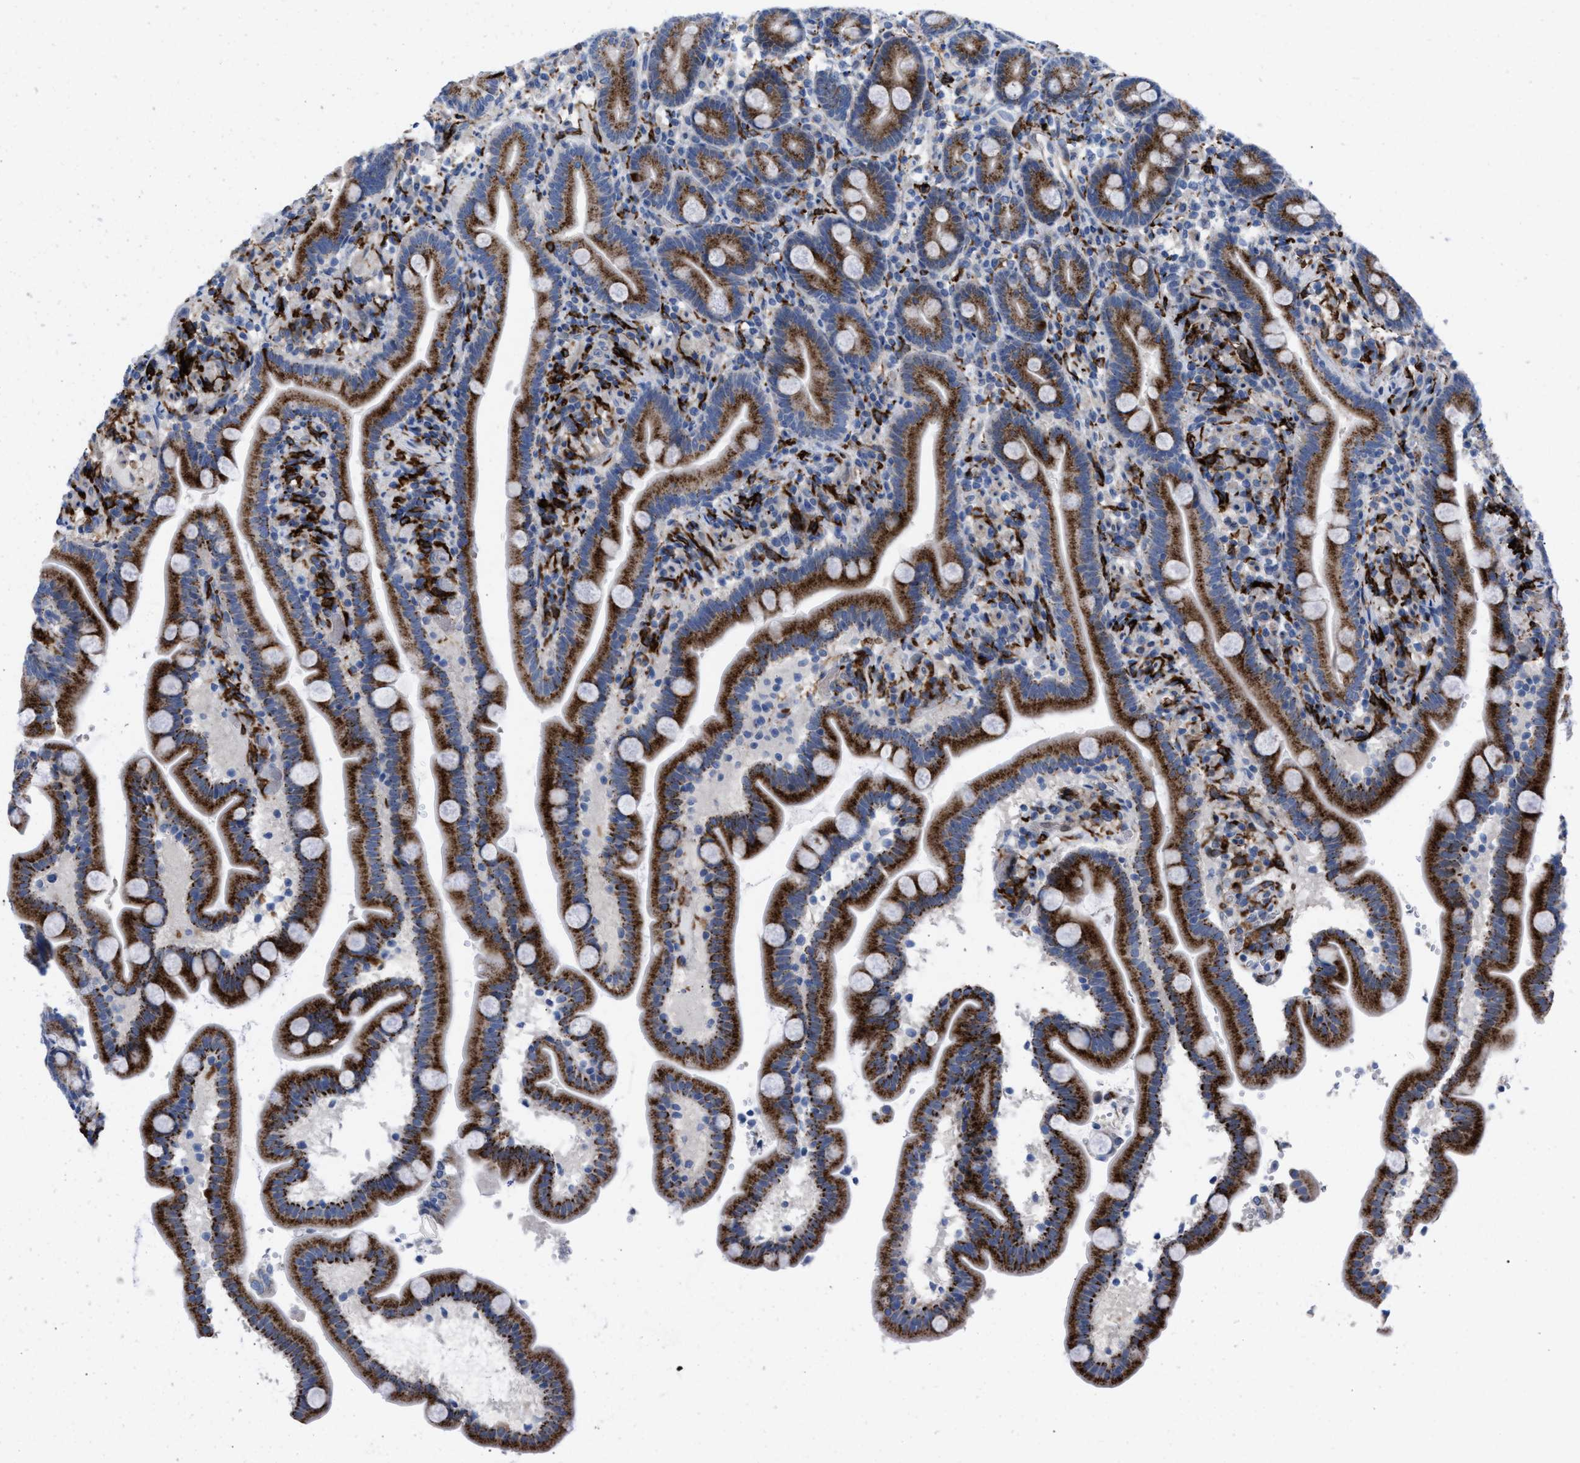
{"staining": {"intensity": "moderate", "quantity": ">75%", "location": "cytoplasmic/membranous"}, "tissue": "duodenum", "cell_type": "Glandular cells", "image_type": "normal", "snomed": [{"axis": "morphology", "description": "Normal tissue, NOS"}, {"axis": "topography", "description": "Duodenum"}], "caption": "The histopathology image shows immunohistochemical staining of normal duodenum. There is moderate cytoplasmic/membranous staining is present in about >75% of glandular cells.", "gene": "SLC47A1", "patient": {"sex": "male", "age": 54}}